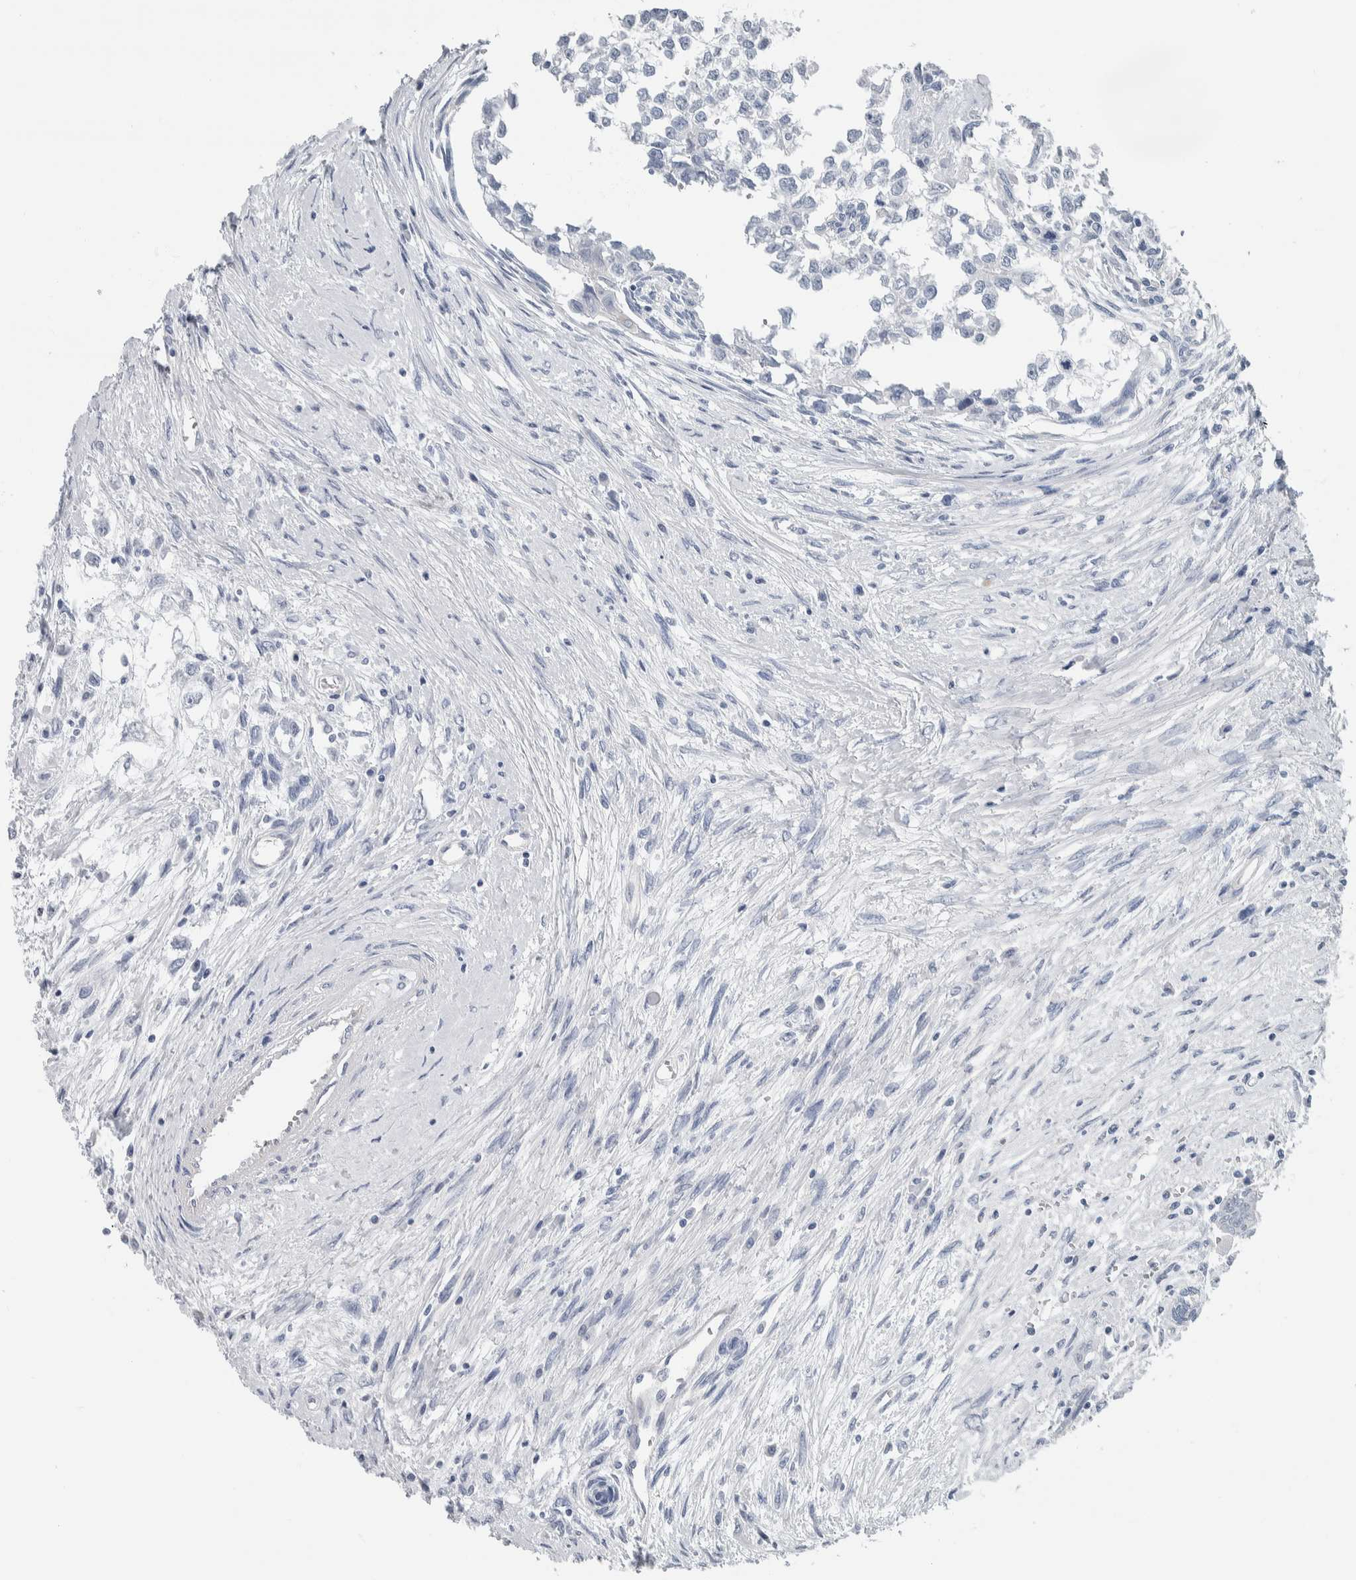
{"staining": {"intensity": "negative", "quantity": "none", "location": "none"}, "tissue": "testis cancer", "cell_type": "Tumor cells", "image_type": "cancer", "snomed": [{"axis": "morphology", "description": "Seminoma, NOS"}, {"axis": "morphology", "description": "Carcinoma, Embryonal, NOS"}, {"axis": "topography", "description": "Testis"}], "caption": "Histopathology image shows no protein expression in tumor cells of testis cancer tissue. (Stains: DAB (3,3'-diaminobenzidine) immunohistochemistry with hematoxylin counter stain, Microscopy: brightfield microscopy at high magnification).", "gene": "NEFM", "patient": {"sex": "male", "age": 51}}